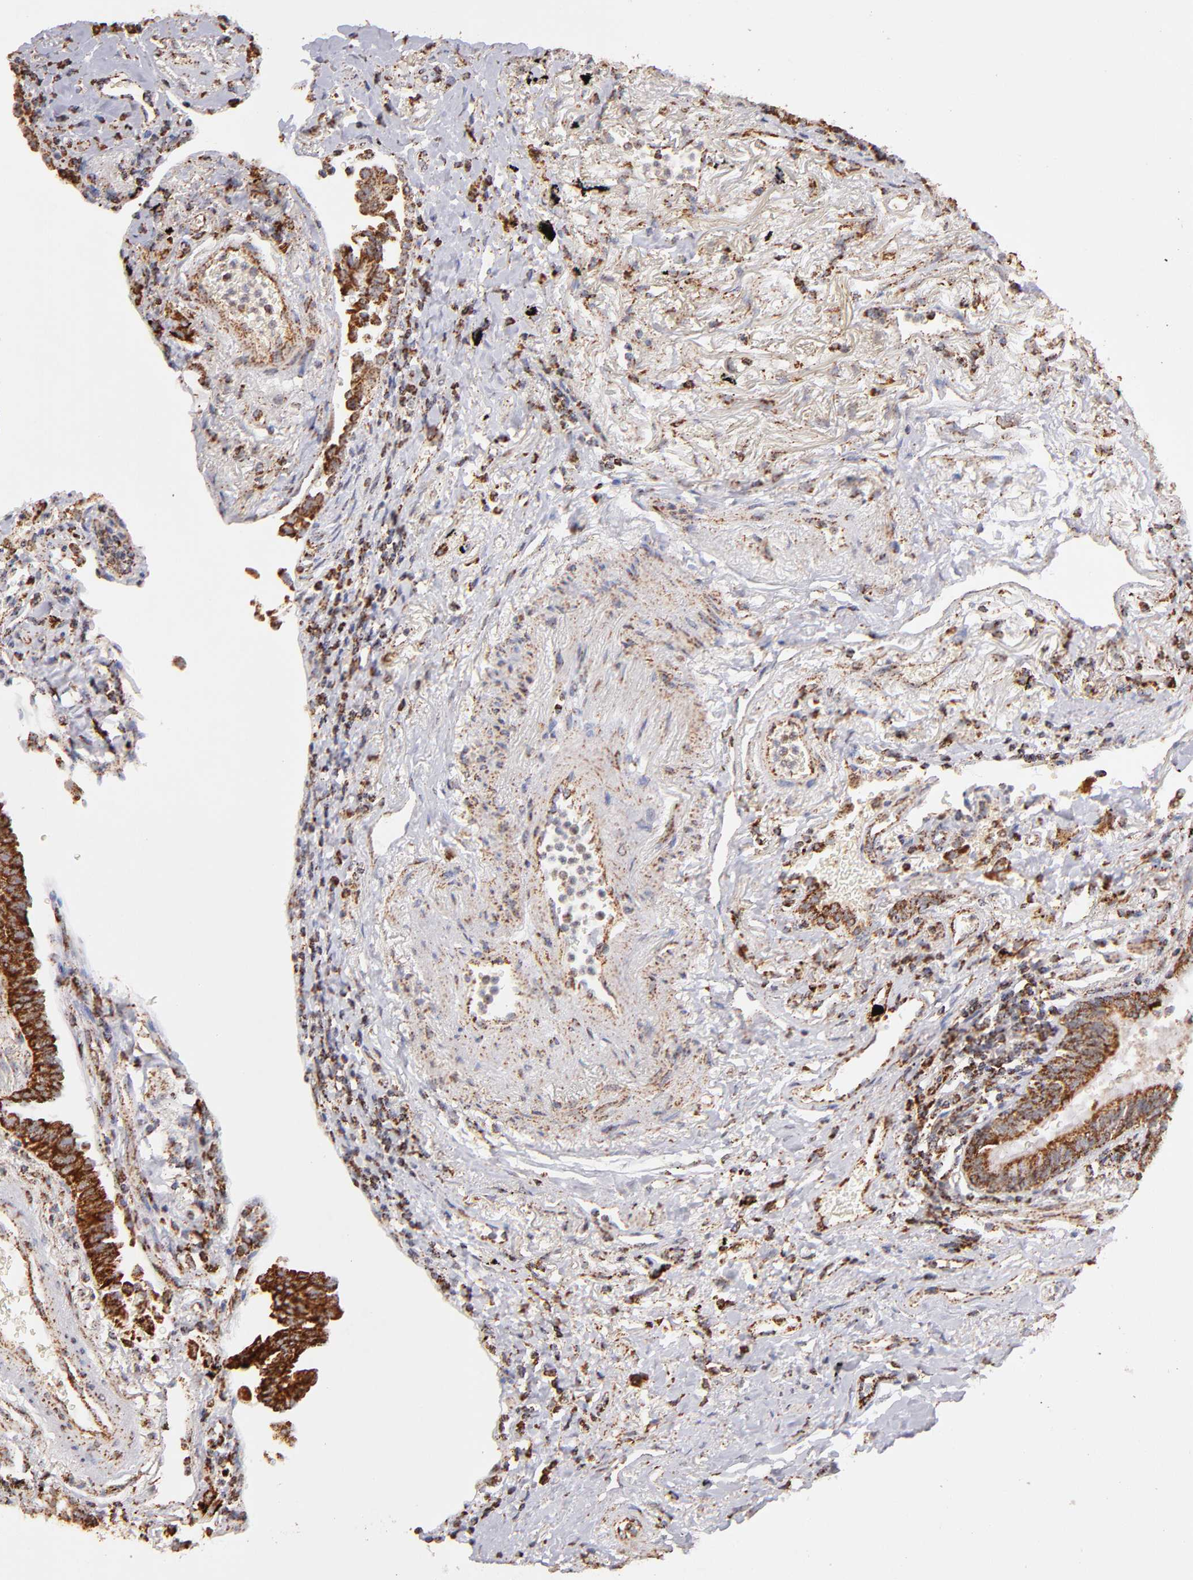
{"staining": {"intensity": "strong", "quantity": ">75%", "location": "cytoplasmic/membranous"}, "tissue": "lung cancer", "cell_type": "Tumor cells", "image_type": "cancer", "snomed": [{"axis": "morphology", "description": "Adenocarcinoma, NOS"}, {"axis": "topography", "description": "Lung"}], "caption": "A brown stain shows strong cytoplasmic/membranous positivity of a protein in human lung adenocarcinoma tumor cells.", "gene": "DLST", "patient": {"sex": "female", "age": 64}}